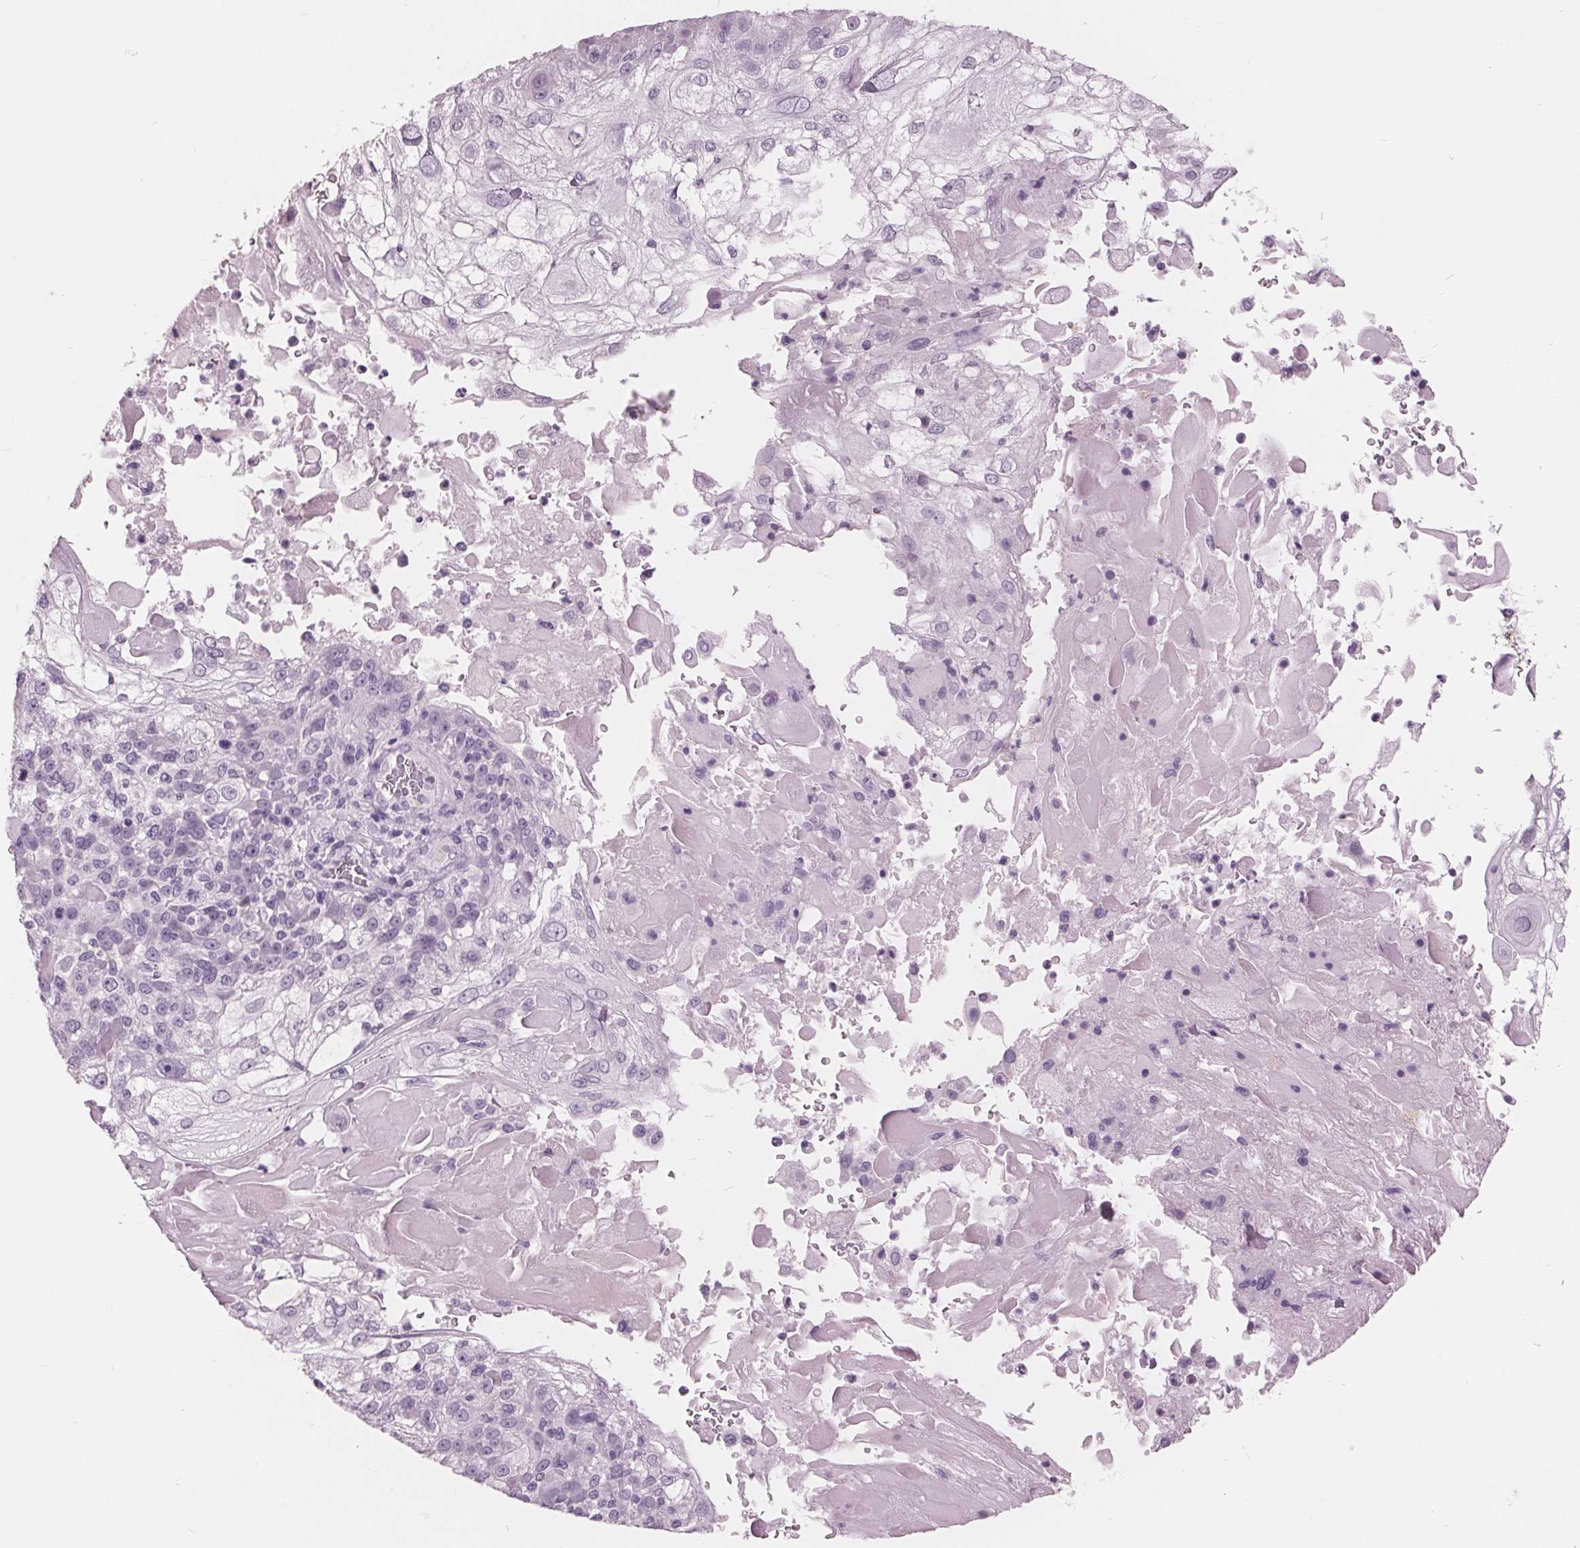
{"staining": {"intensity": "negative", "quantity": "none", "location": "none"}, "tissue": "skin cancer", "cell_type": "Tumor cells", "image_type": "cancer", "snomed": [{"axis": "morphology", "description": "Normal tissue, NOS"}, {"axis": "morphology", "description": "Squamous cell carcinoma, NOS"}, {"axis": "topography", "description": "Skin"}], "caption": "An image of skin cancer (squamous cell carcinoma) stained for a protein exhibits no brown staining in tumor cells.", "gene": "AMBP", "patient": {"sex": "female", "age": 83}}